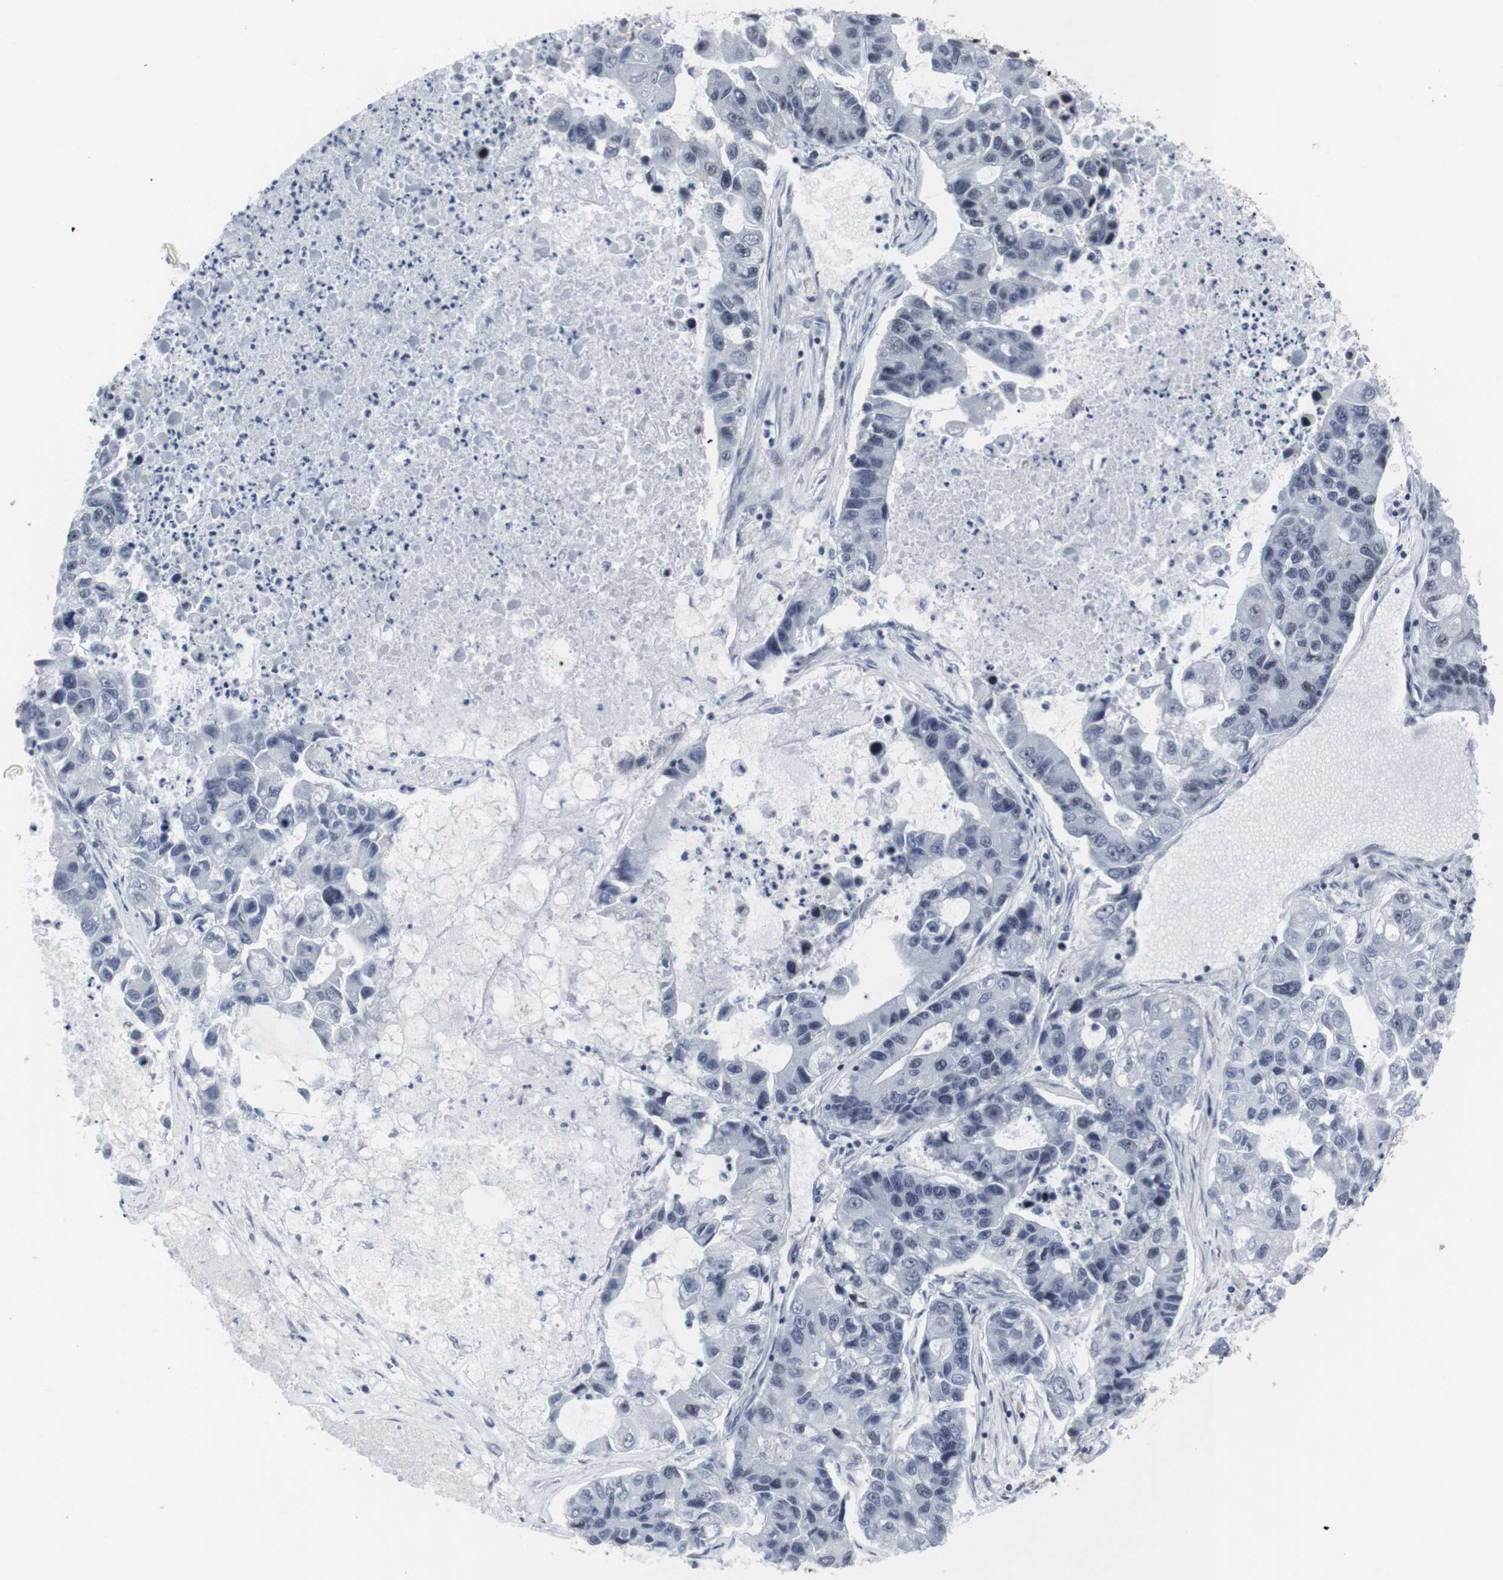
{"staining": {"intensity": "negative", "quantity": "none", "location": "none"}, "tissue": "lung cancer", "cell_type": "Tumor cells", "image_type": "cancer", "snomed": [{"axis": "morphology", "description": "Adenocarcinoma, NOS"}, {"axis": "topography", "description": "Lung"}], "caption": "Protein analysis of lung cancer displays no significant positivity in tumor cells.", "gene": "MLH1", "patient": {"sex": "female", "age": 51}}